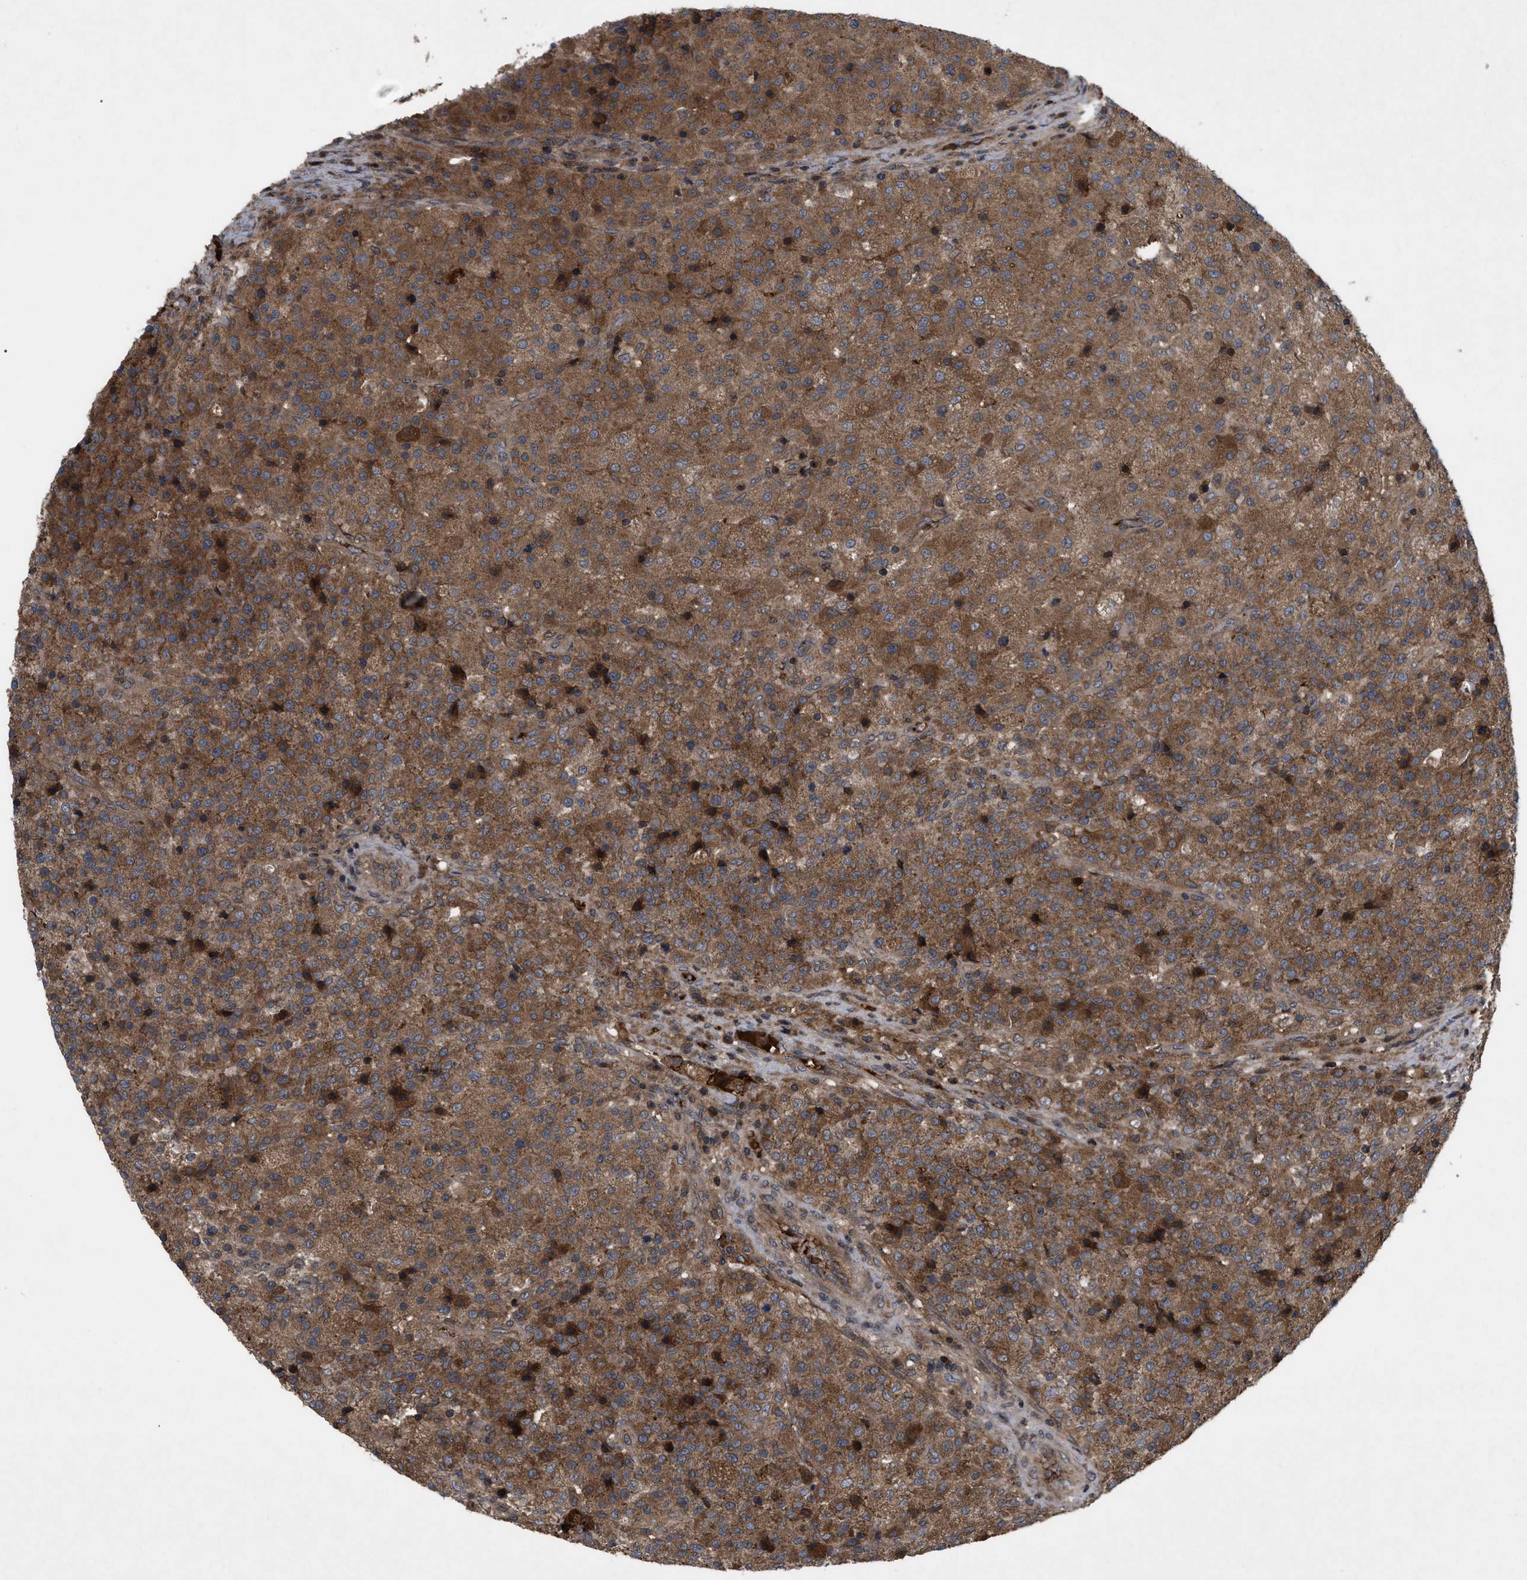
{"staining": {"intensity": "moderate", "quantity": ">75%", "location": "cytoplasmic/membranous"}, "tissue": "testis cancer", "cell_type": "Tumor cells", "image_type": "cancer", "snomed": [{"axis": "morphology", "description": "Seminoma, NOS"}, {"axis": "topography", "description": "Testis"}], "caption": "Tumor cells show medium levels of moderate cytoplasmic/membranous expression in approximately >75% of cells in human testis seminoma.", "gene": "RAB2A", "patient": {"sex": "male", "age": 59}}